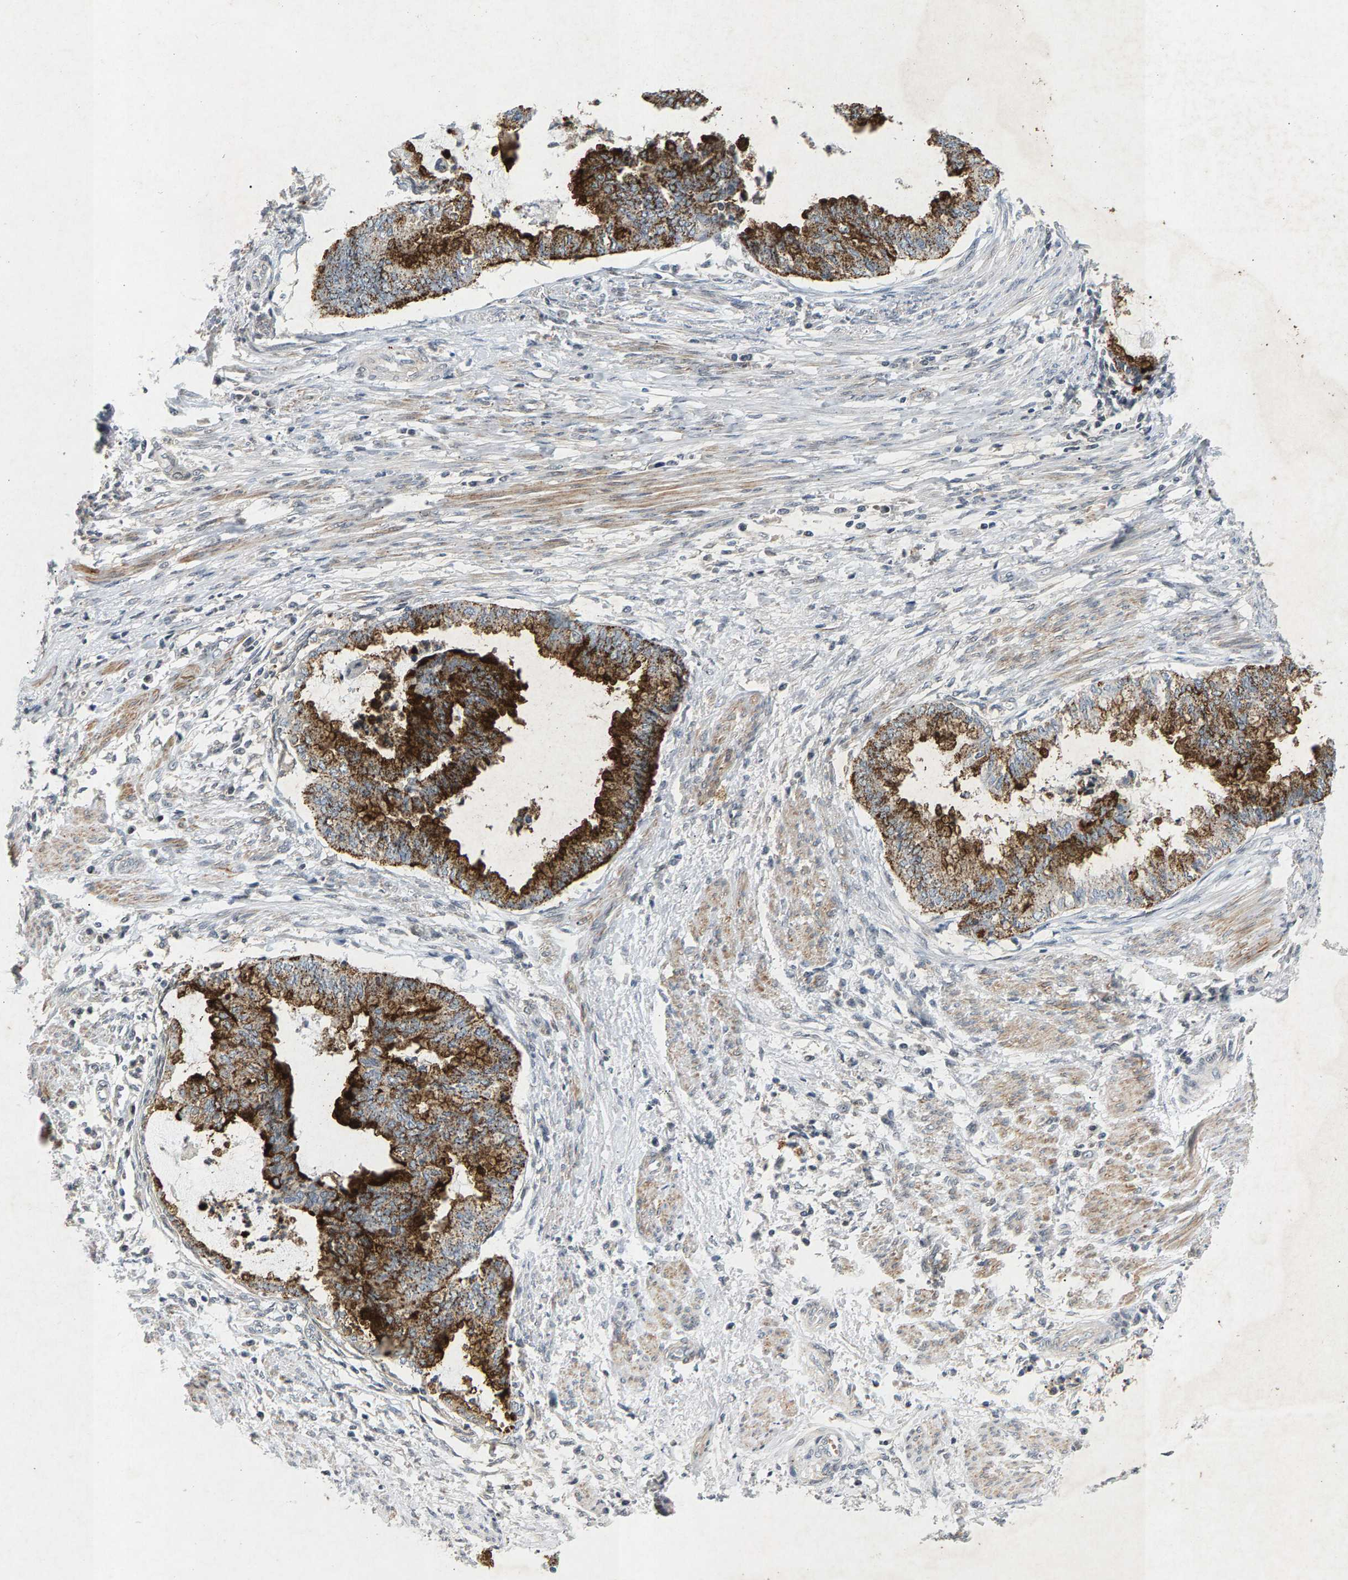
{"staining": {"intensity": "strong", "quantity": ">75%", "location": "cytoplasmic/membranous"}, "tissue": "endometrial cancer", "cell_type": "Tumor cells", "image_type": "cancer", "snomed": [{"axis": "morphology", "description": "Necrosis, NOS"}, {"axis": "morphology", "description": "Adenocarcinoma, NOS"}, {"axis": "topography", "description": "Endometrium"}], "caption": "Protein staining by immunohistochemistry shows strong cytoplasmic/membranous staining in about >75% of tumor cells in endometrial cancer (adenocarcinoma).", "gene": "ZPR1", "patient": {"sex": "female", "age": 79}}